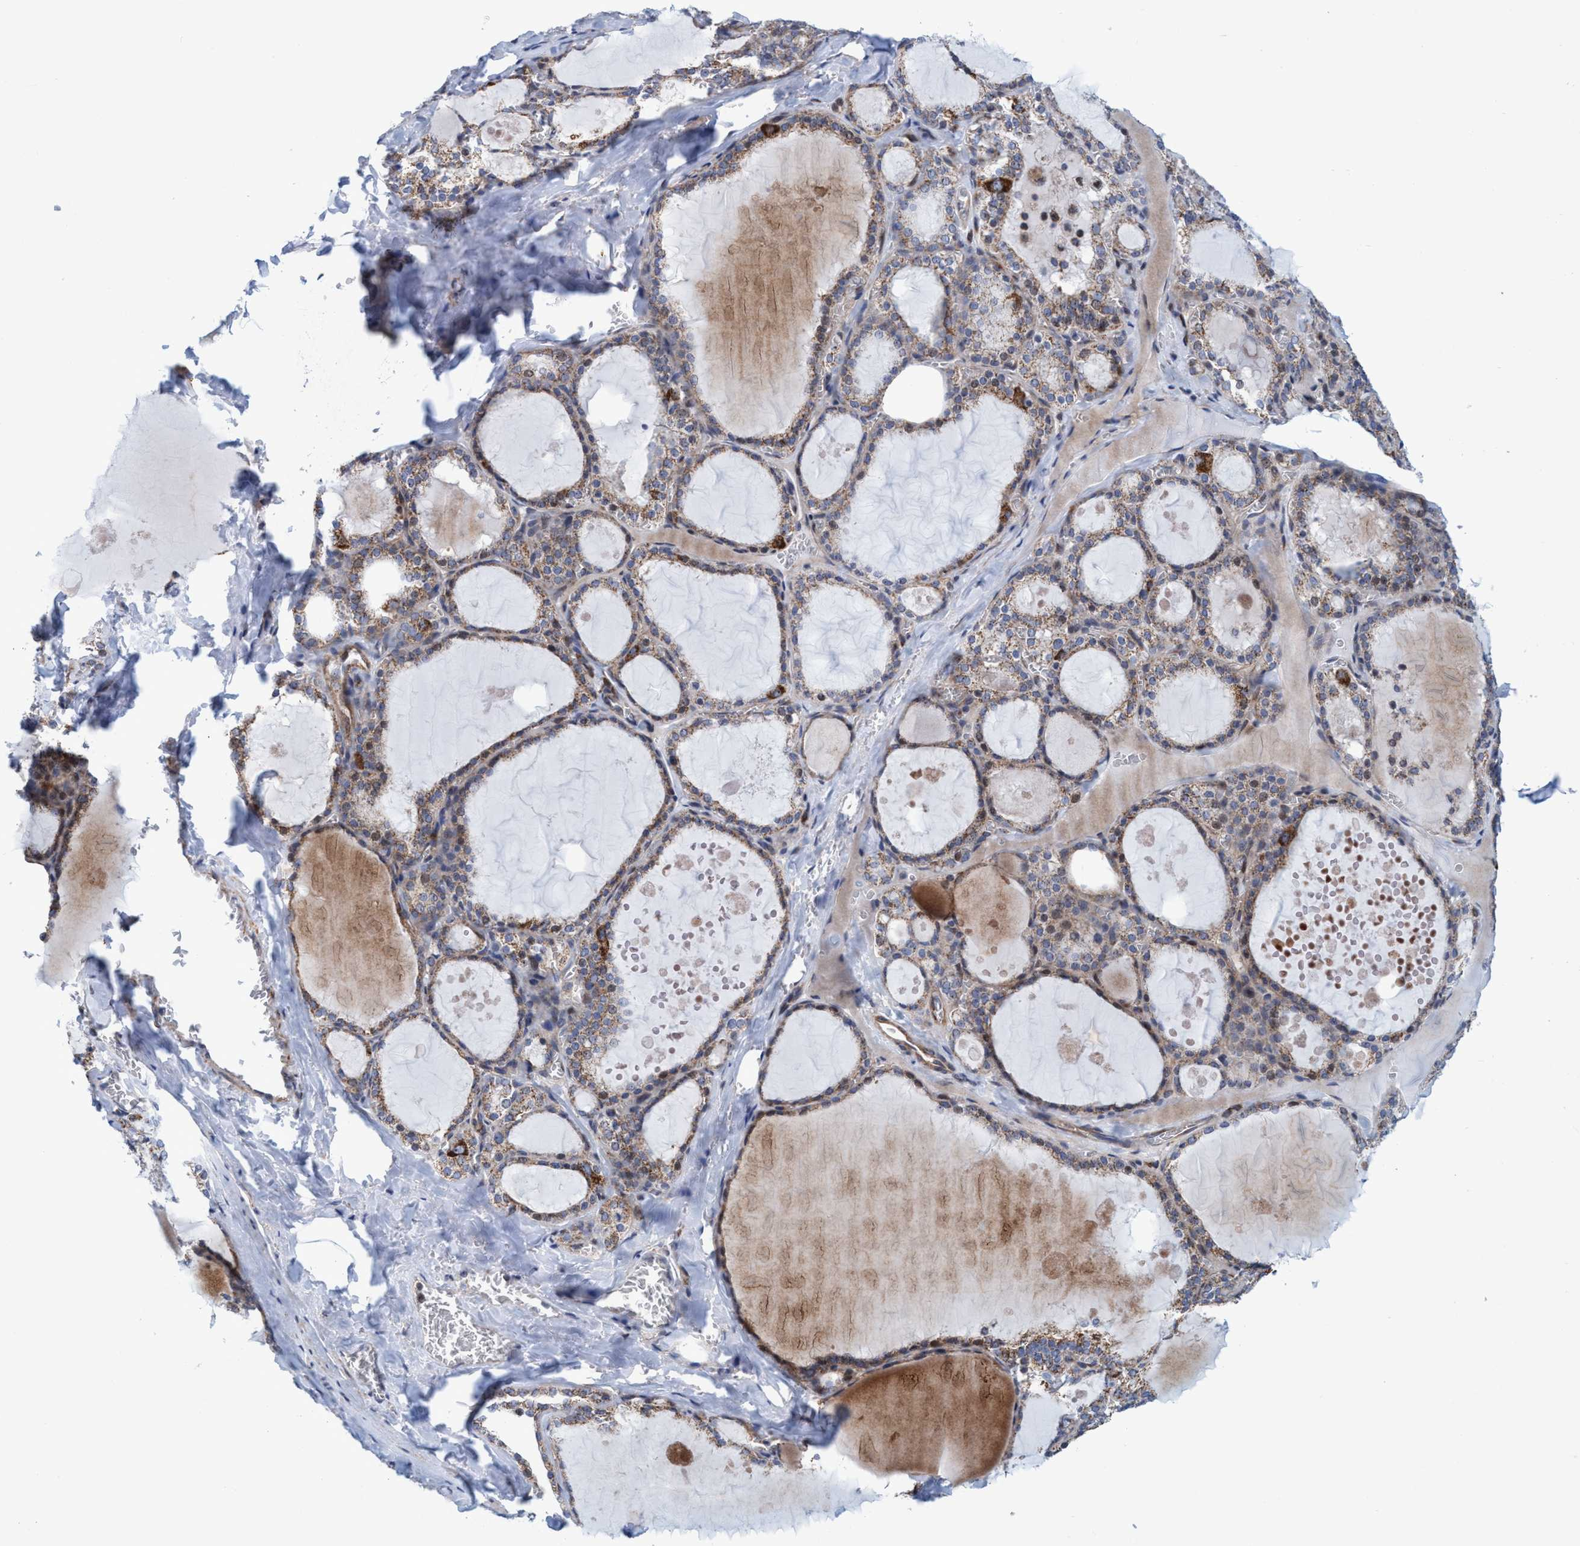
{"staining": {"intensity": "moderate", "quantity": ">75%", "location": "cytoplasmic/membranous"}, "tissue": "thyroid gland", "cell_type": "Glandular cells", "image_type": "normal", "snomed": [{"axis": "morphology", "description": "Normal tissue, NOS"}, {"axis": "topography", "description": "Thyroid gland"}], "caption": "Protein staining shows moderate cytoplasmic/membranous expression in approximately >75% of glandular cells in benign thyroid gland. (brown staining indicates protein expression, while blue staining denotes nuclei).", "gene": "POLR1F", "patient": {"sex": "male", "age": 56}}